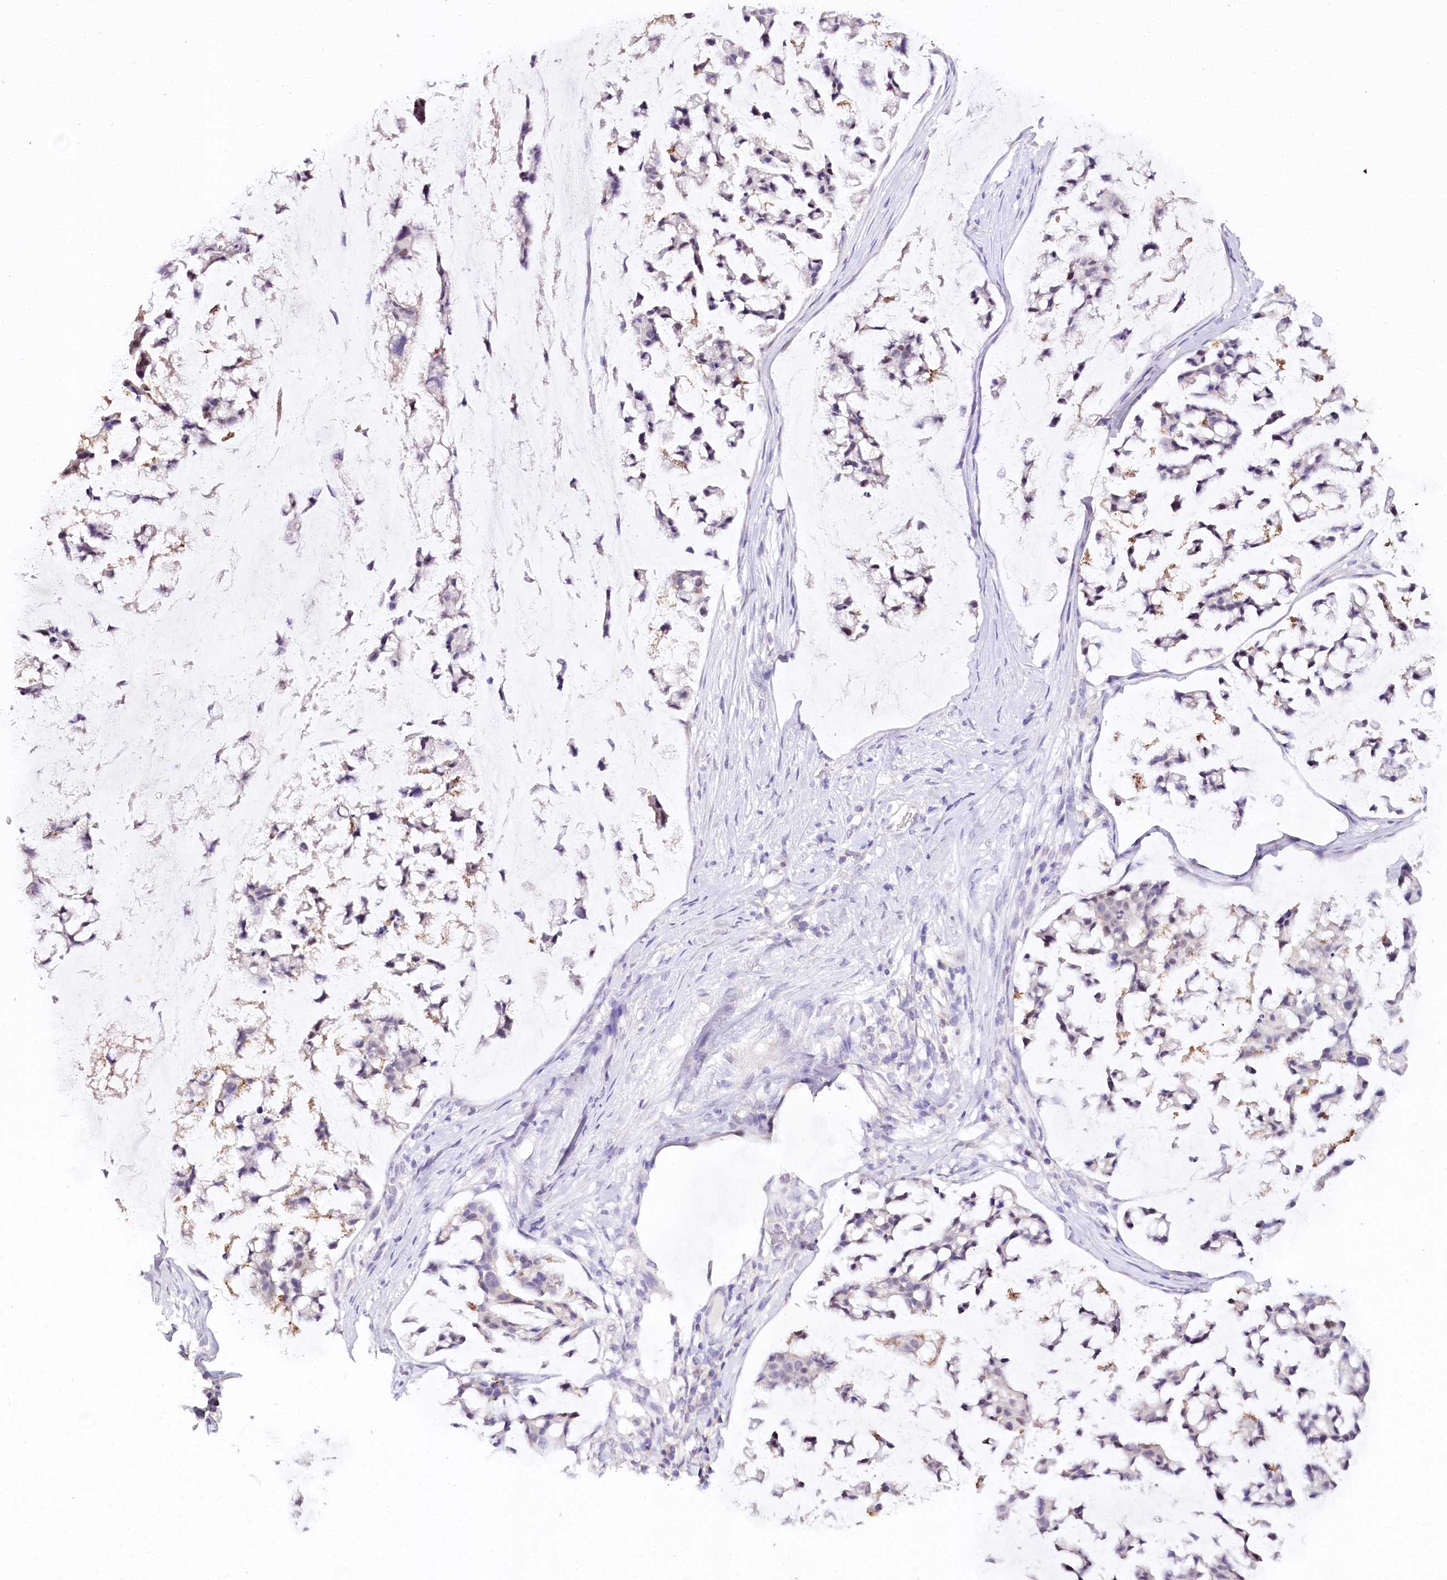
{"staining": {"intensity": "weak", "quantity": "25%-75%", "location": "nuclear"}, "tissue": "stomach cancer", "cell_type": "Tumor cells", "image_type": "cancer", "snomed": [{"axis": "morphology", "description": "Adenocarcinoma, NOS"}, {"axis": "topography", "description": "Stomach, lower"}], "caption": "Stomach cancer (adenocarcinoma) was stained to show a protein in brown. There is low levels of weak nuclear expression in approximately 25%-75% of tumor cells.", "gene": "TP53", "patient": {"sex": "male", "age": 67}}